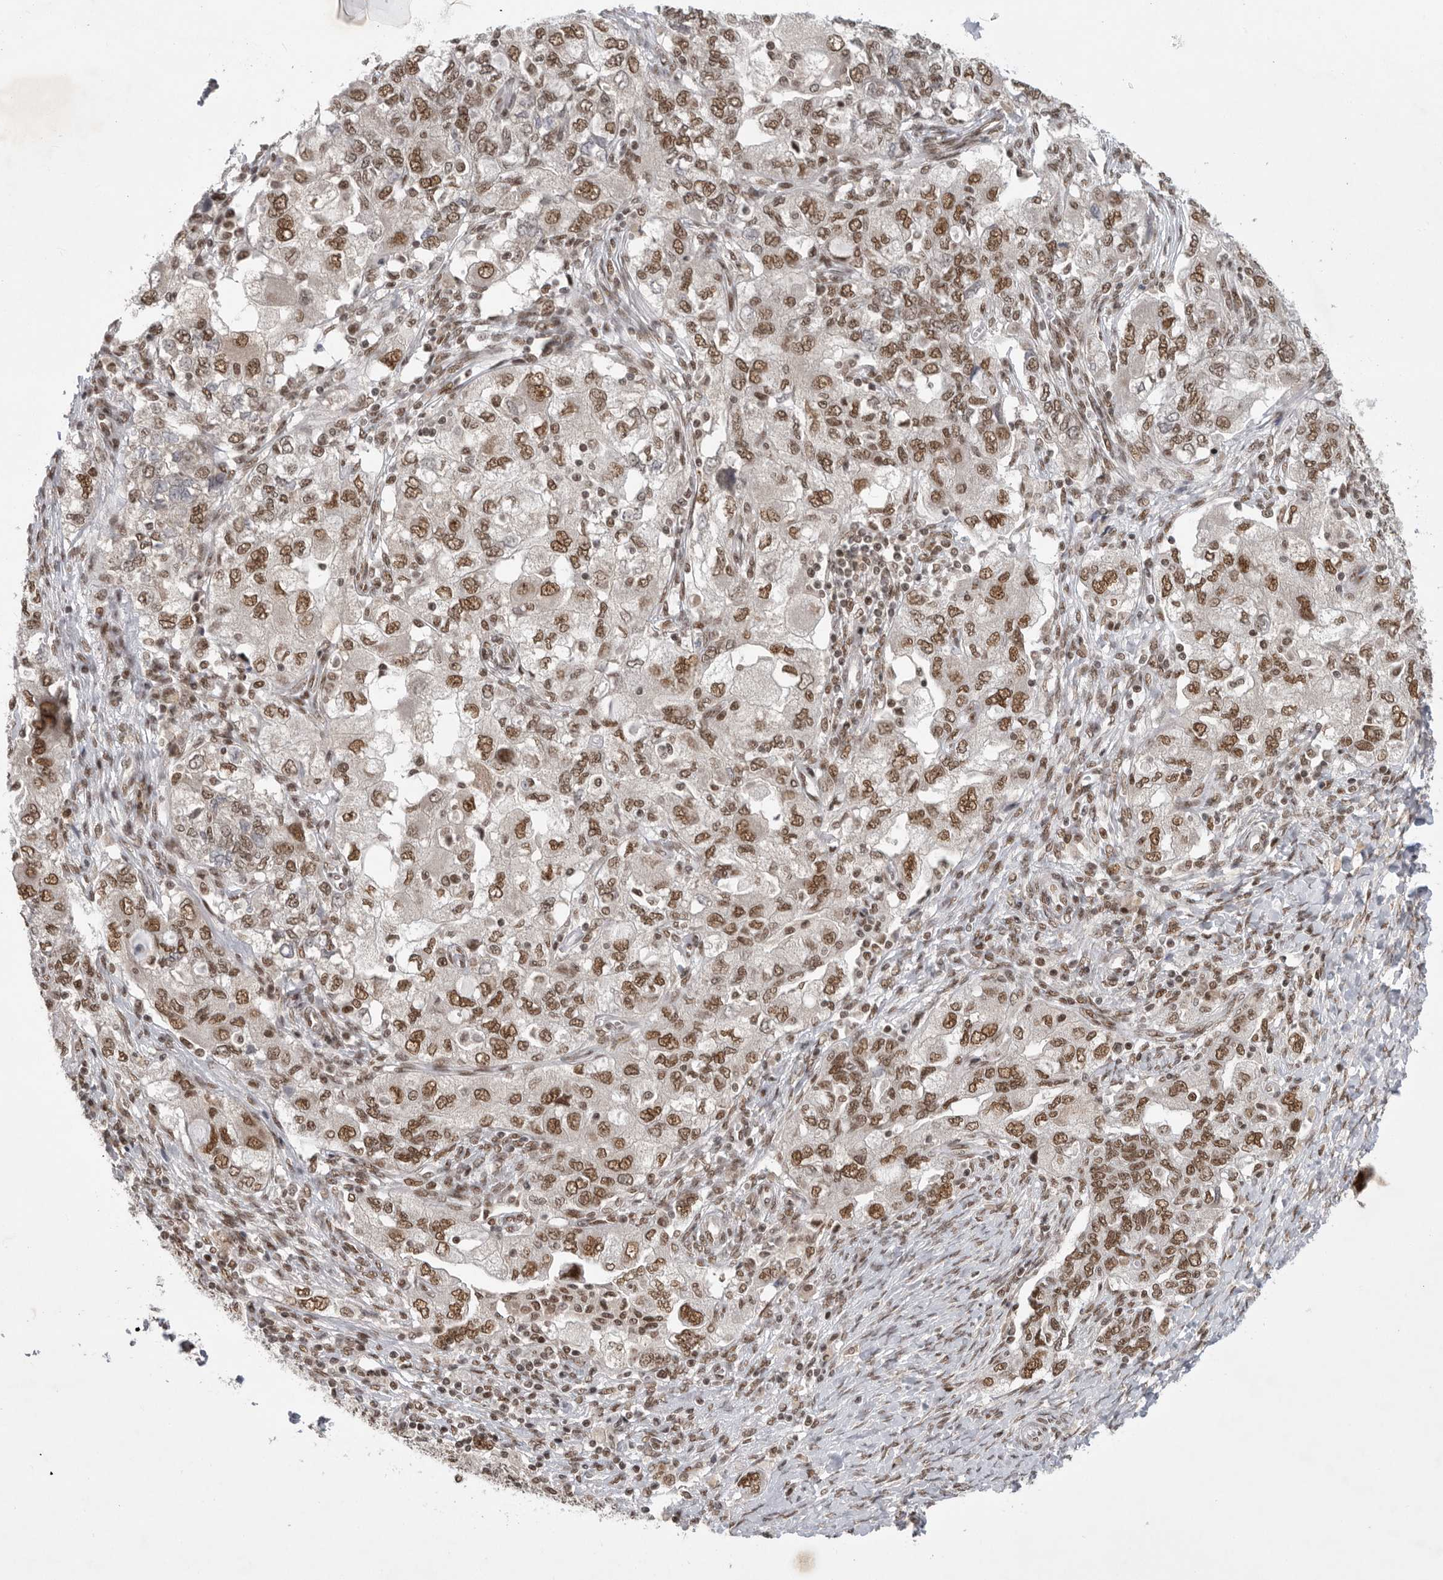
{"staining": {"intensity": "moderate", "quantity": ">75%", "location": "nuclear"}, "tissue": "ovarian cancer", "cell_type": "Tumor cells", "image_type": "cancer", "snomed": [{"axis": "morphology", "description": "Carcinoma, NOS"}, {"axis": "morphology", "description": "Cystadenocarcinoma, serous, NOS"}, {"axis": "topography", "description": "Ovary"}], "caption": "Immunohistochemistry image of carcinoma (ovarian) stained for a protein (brown), which shows medium levels of moderate nuclear positivity in approximately >75% of tumor cells.", "gene": "ZNF830", "patient": {"sex": "female", "age": 69}}